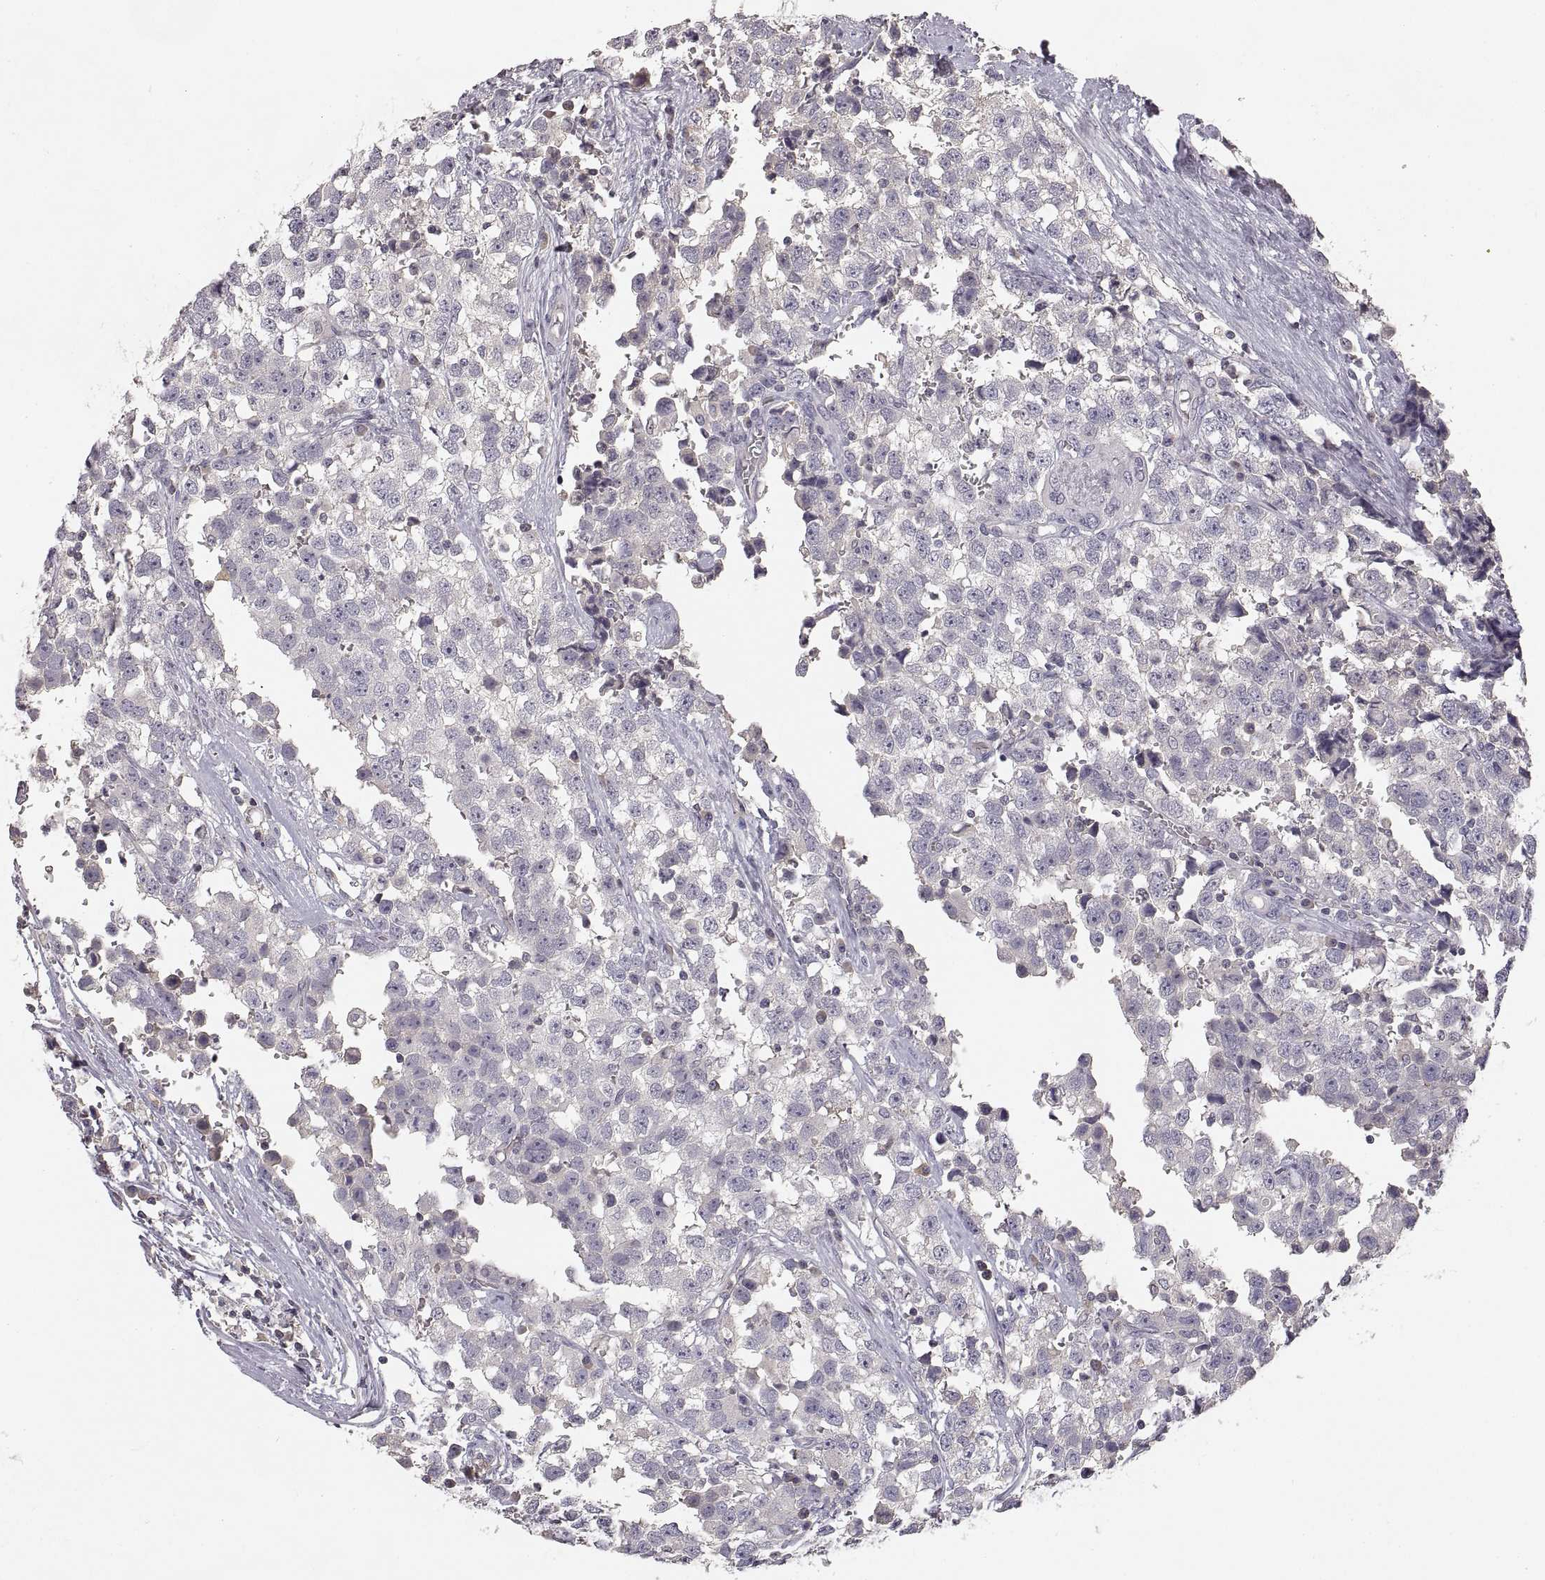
{"staining": {"intensity": "negative", "quantity": "none", "location": "none"}, "tissue": "testis cancer", "cell_type": "Tumor cells", "image_type": "cancer", "snomed": [{"axis": "morphology", "description": "Seminoma, NOS"}, {"axis": "topography", "description": "Testis"}], "caption": "Human testis seminoma stained for a protein using immunohistochemistry (IHC) shows no staining in tumor cells.", "gene": "RUNDC3A", "patient": {"sex": "male", "age": 34}}